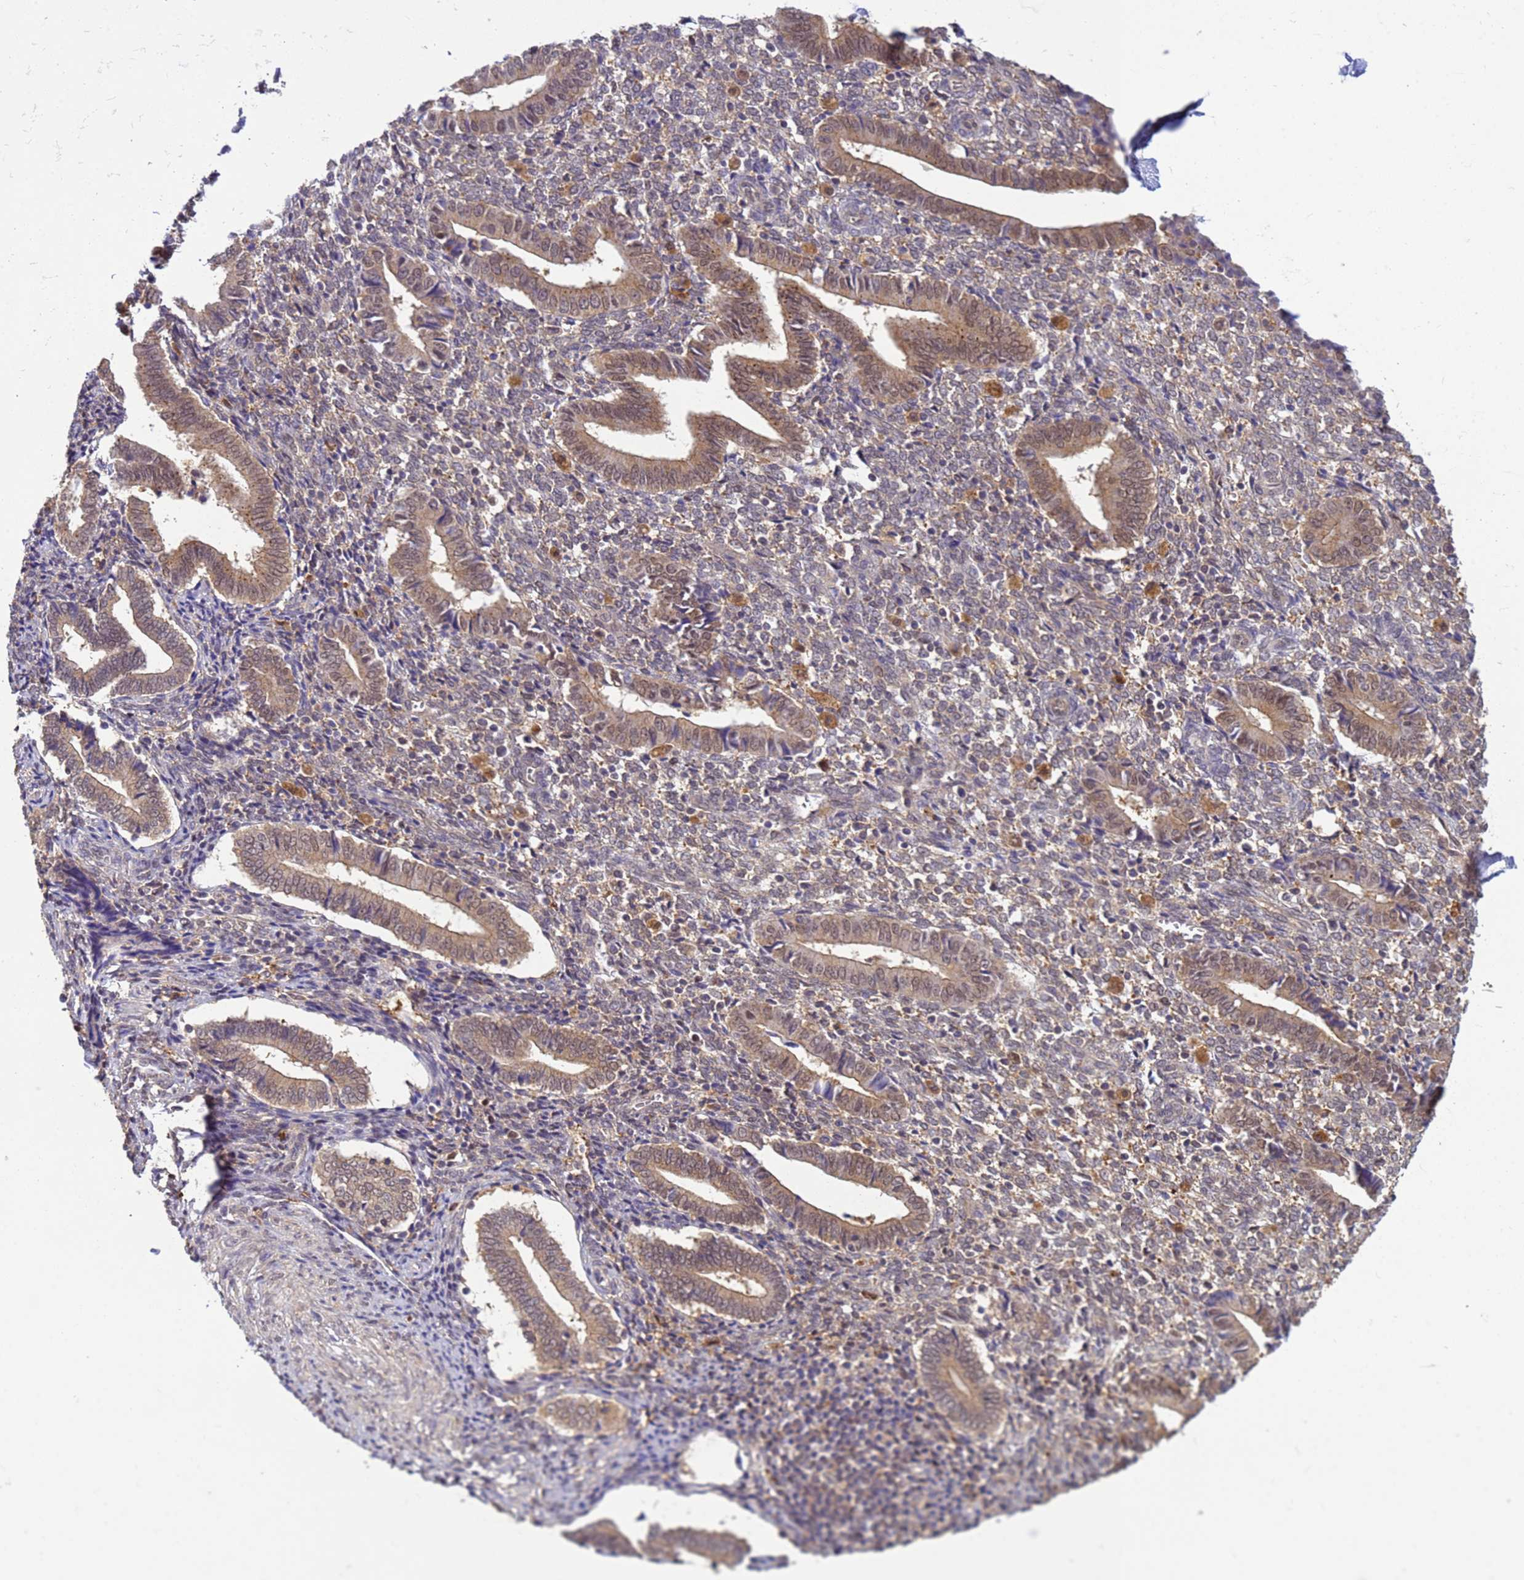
{"staining": {"intensity": "weak", "quantity": "25%-75%", "location": "cytoplasmic/membranous,nuclear"}, "tissue": "endometrium", "cell_type": "Cells in endometrial stroma", "image_type": "normal", "snomed": [{"axis": "morphology", "description": "Normal tissue, NOS"}, {"axis": "topography", "description": "Other"}, {"axis": "topography", "description": "Endometrium"}], "caption": "Endometrium stained for a protein (brown) reveals weak cytoplasmic/membranous,nuclear positive expression in about 25%-75% of cells in endometrial stroma.", "gene": "NPEPPS", "patient": {"sex": "female", "age": 44}}